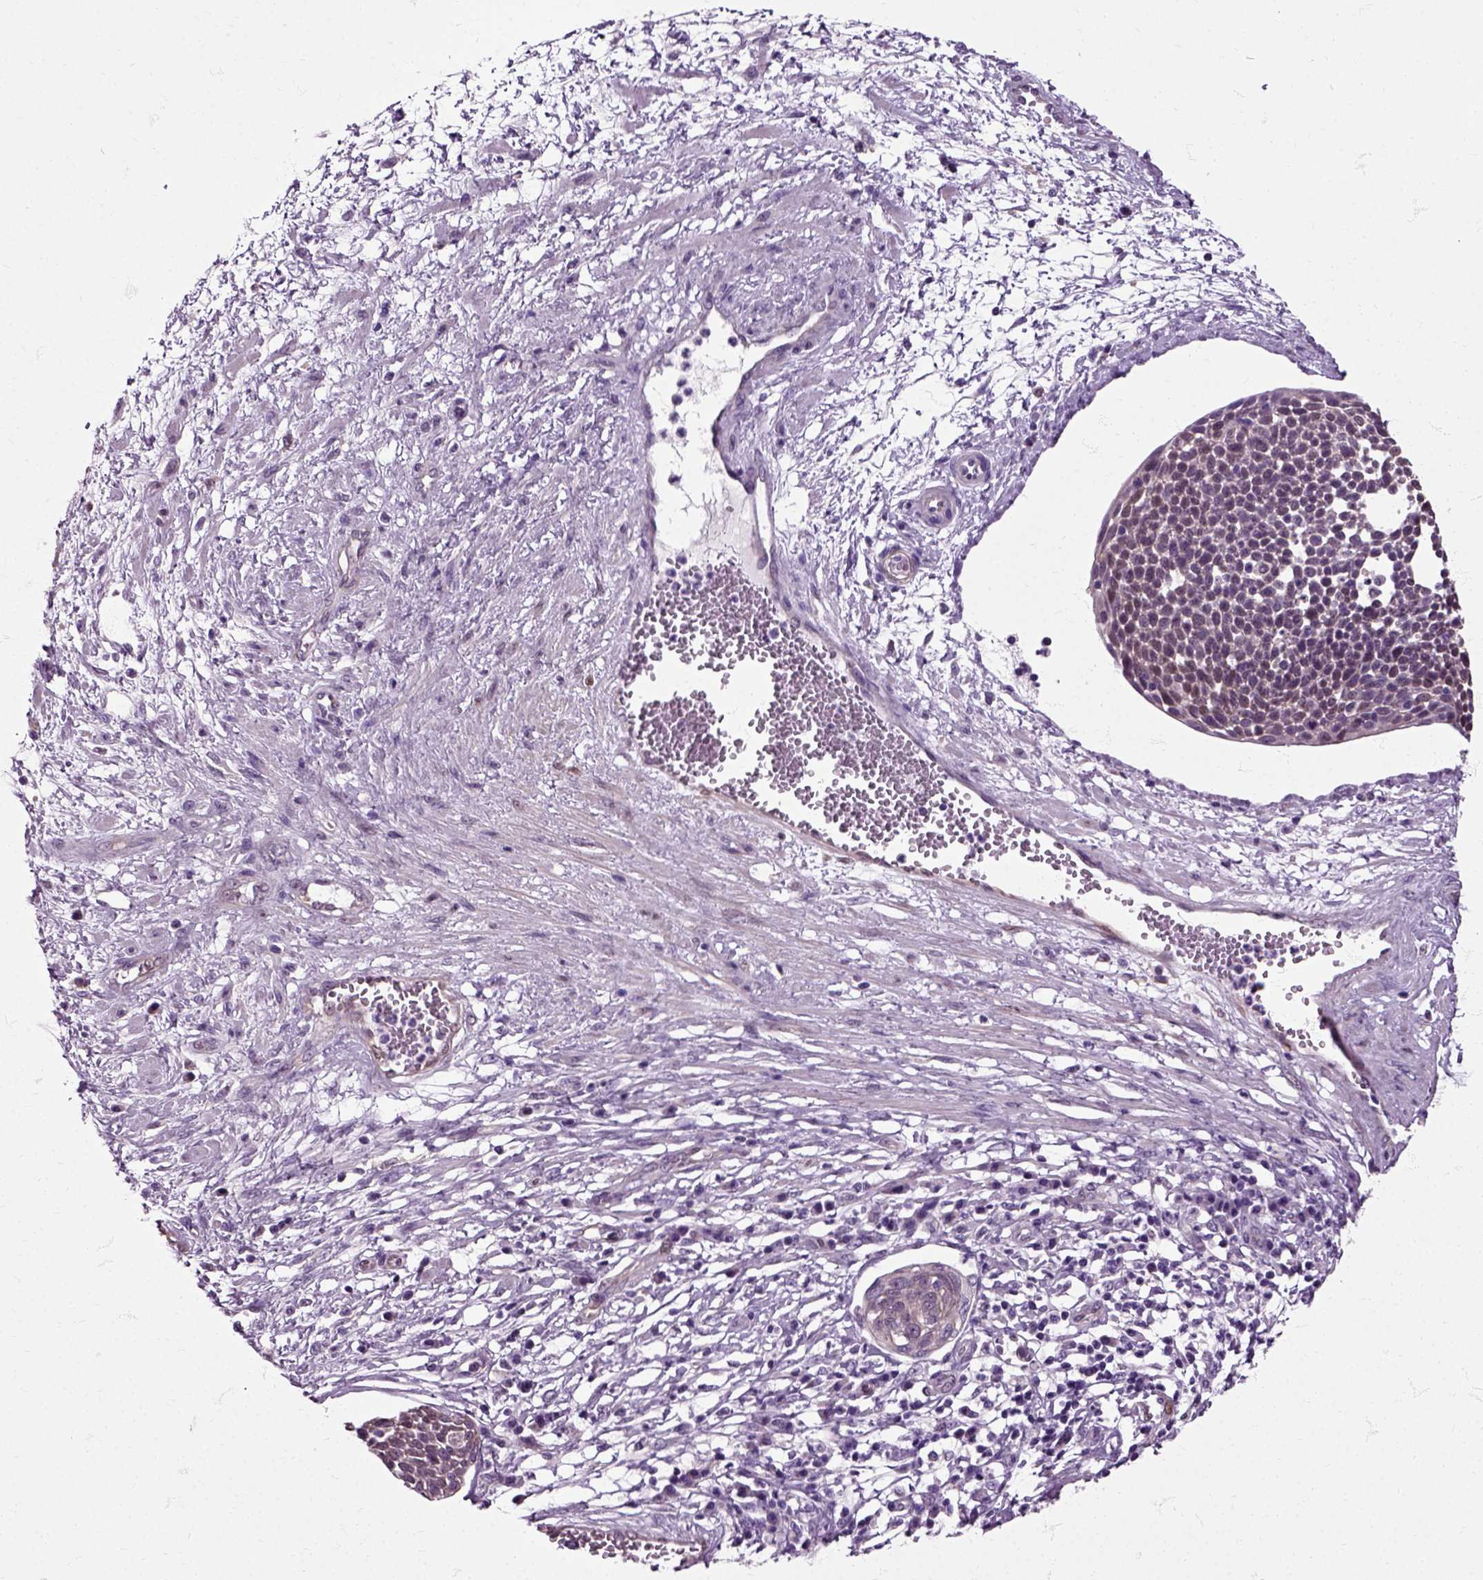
{"staining": {"intensity": "negative", "quantity": "none", "location": "none"}, "tissue": "cervical cancer", "cell_type": "Tumor cells", "image_type": "cancer", "snomed": [{"axis": "morphology", "description": "Squamous cell carcinoma, NOS"}, {"axis": "topography", "description": "Cervix"}], "caption": "An immunohistochemistry histopathology image of cervical cancer is shown. There is no staining in tumor cells of cervical cancer.", "gene": "HSPA2", "patient": {"sex": "female", "age": 34}}